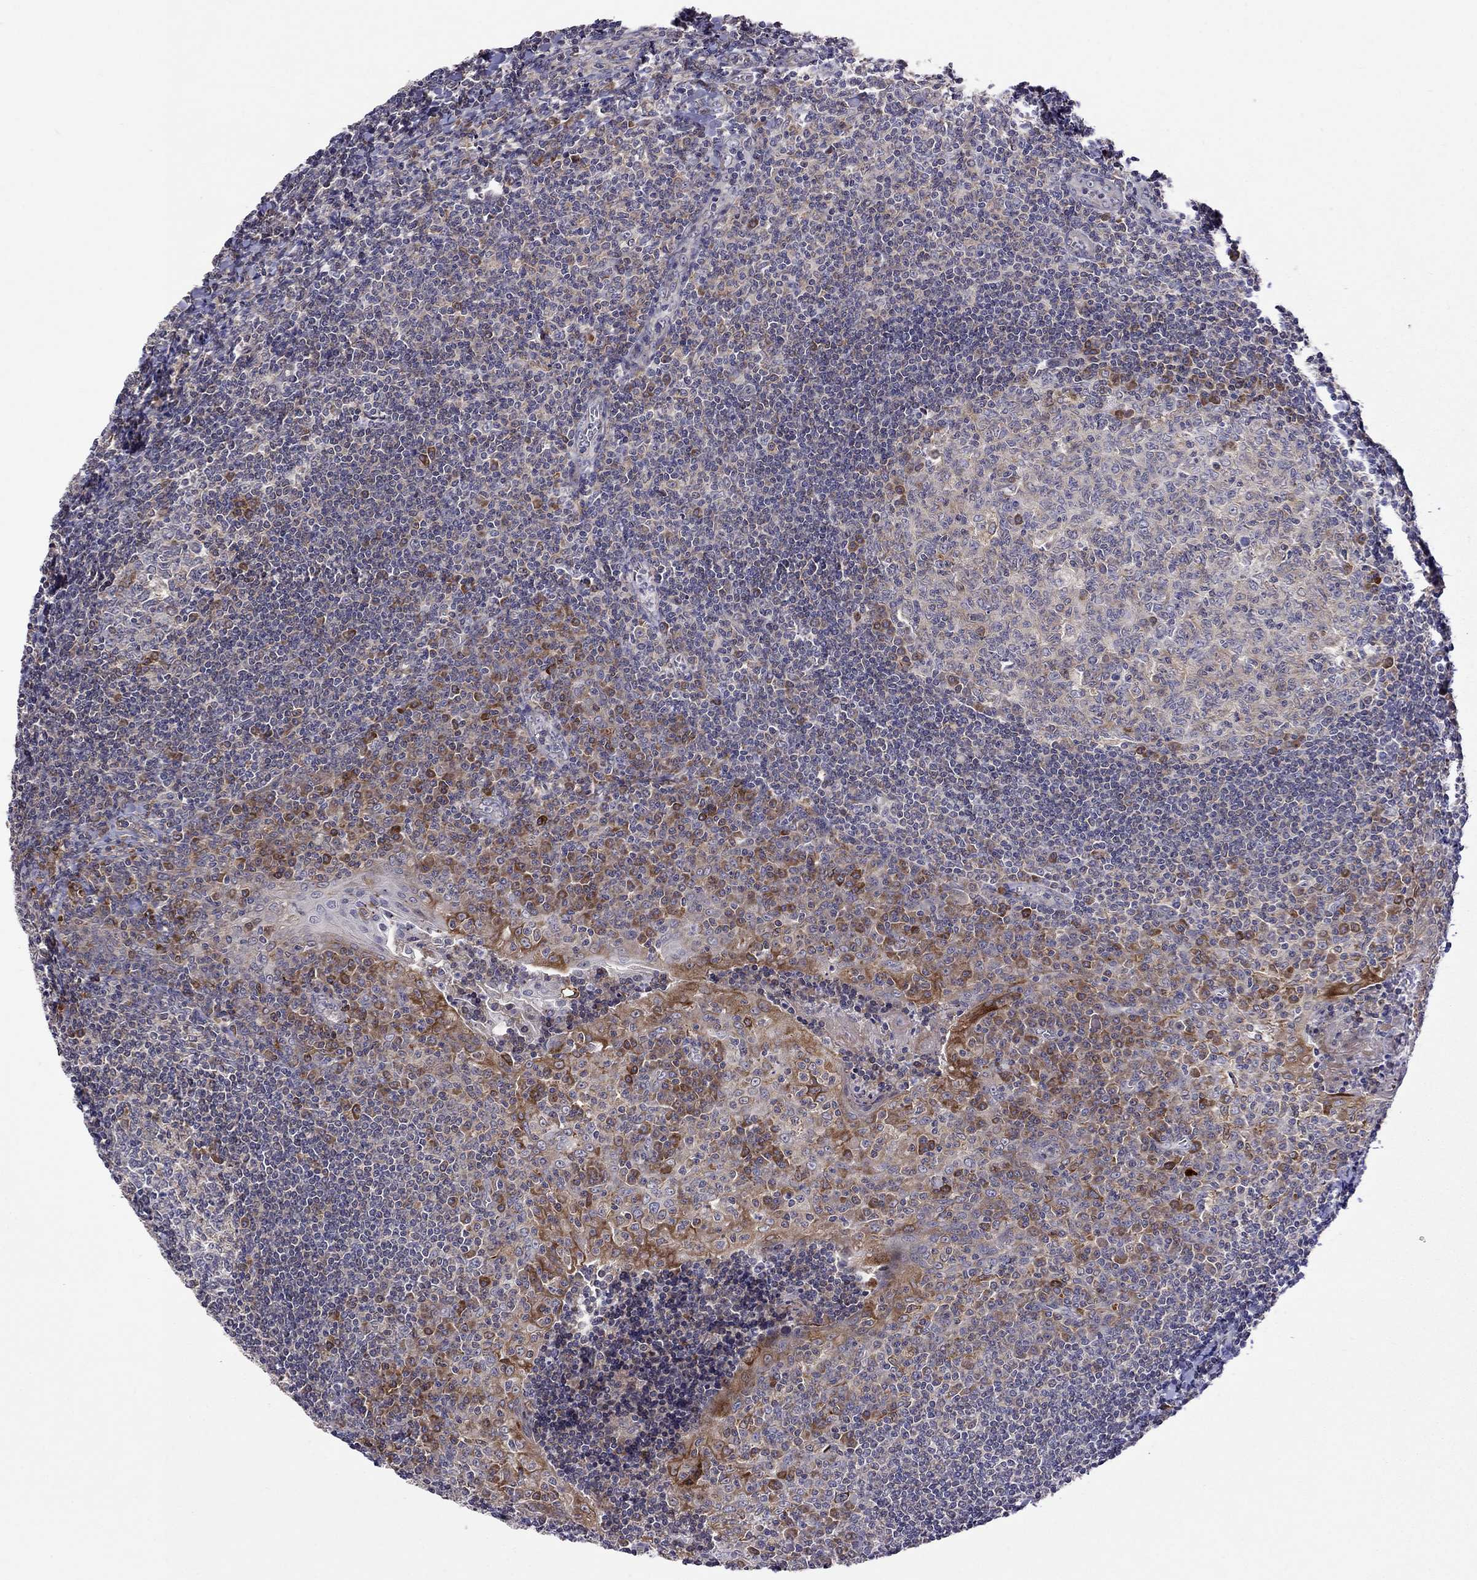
{"staining": {"intensity": "weak", "quantity": "<25%", "location": "cytoplasmic/membranous"}, "tissue": "tonsil", "cell_type": "Germinal center cells", "image_type": "normal", "snomed": [{"axis": "morphology", "description": "Normal tissue, NOS"}, {"axis": "topography", "description": "Tonsil"}], "caption": "The micrograph reveals no significant staining in germinal center cells of tonsil.", "gene": "ADAM28", "patient": {"sex": "female", "age": 12}}